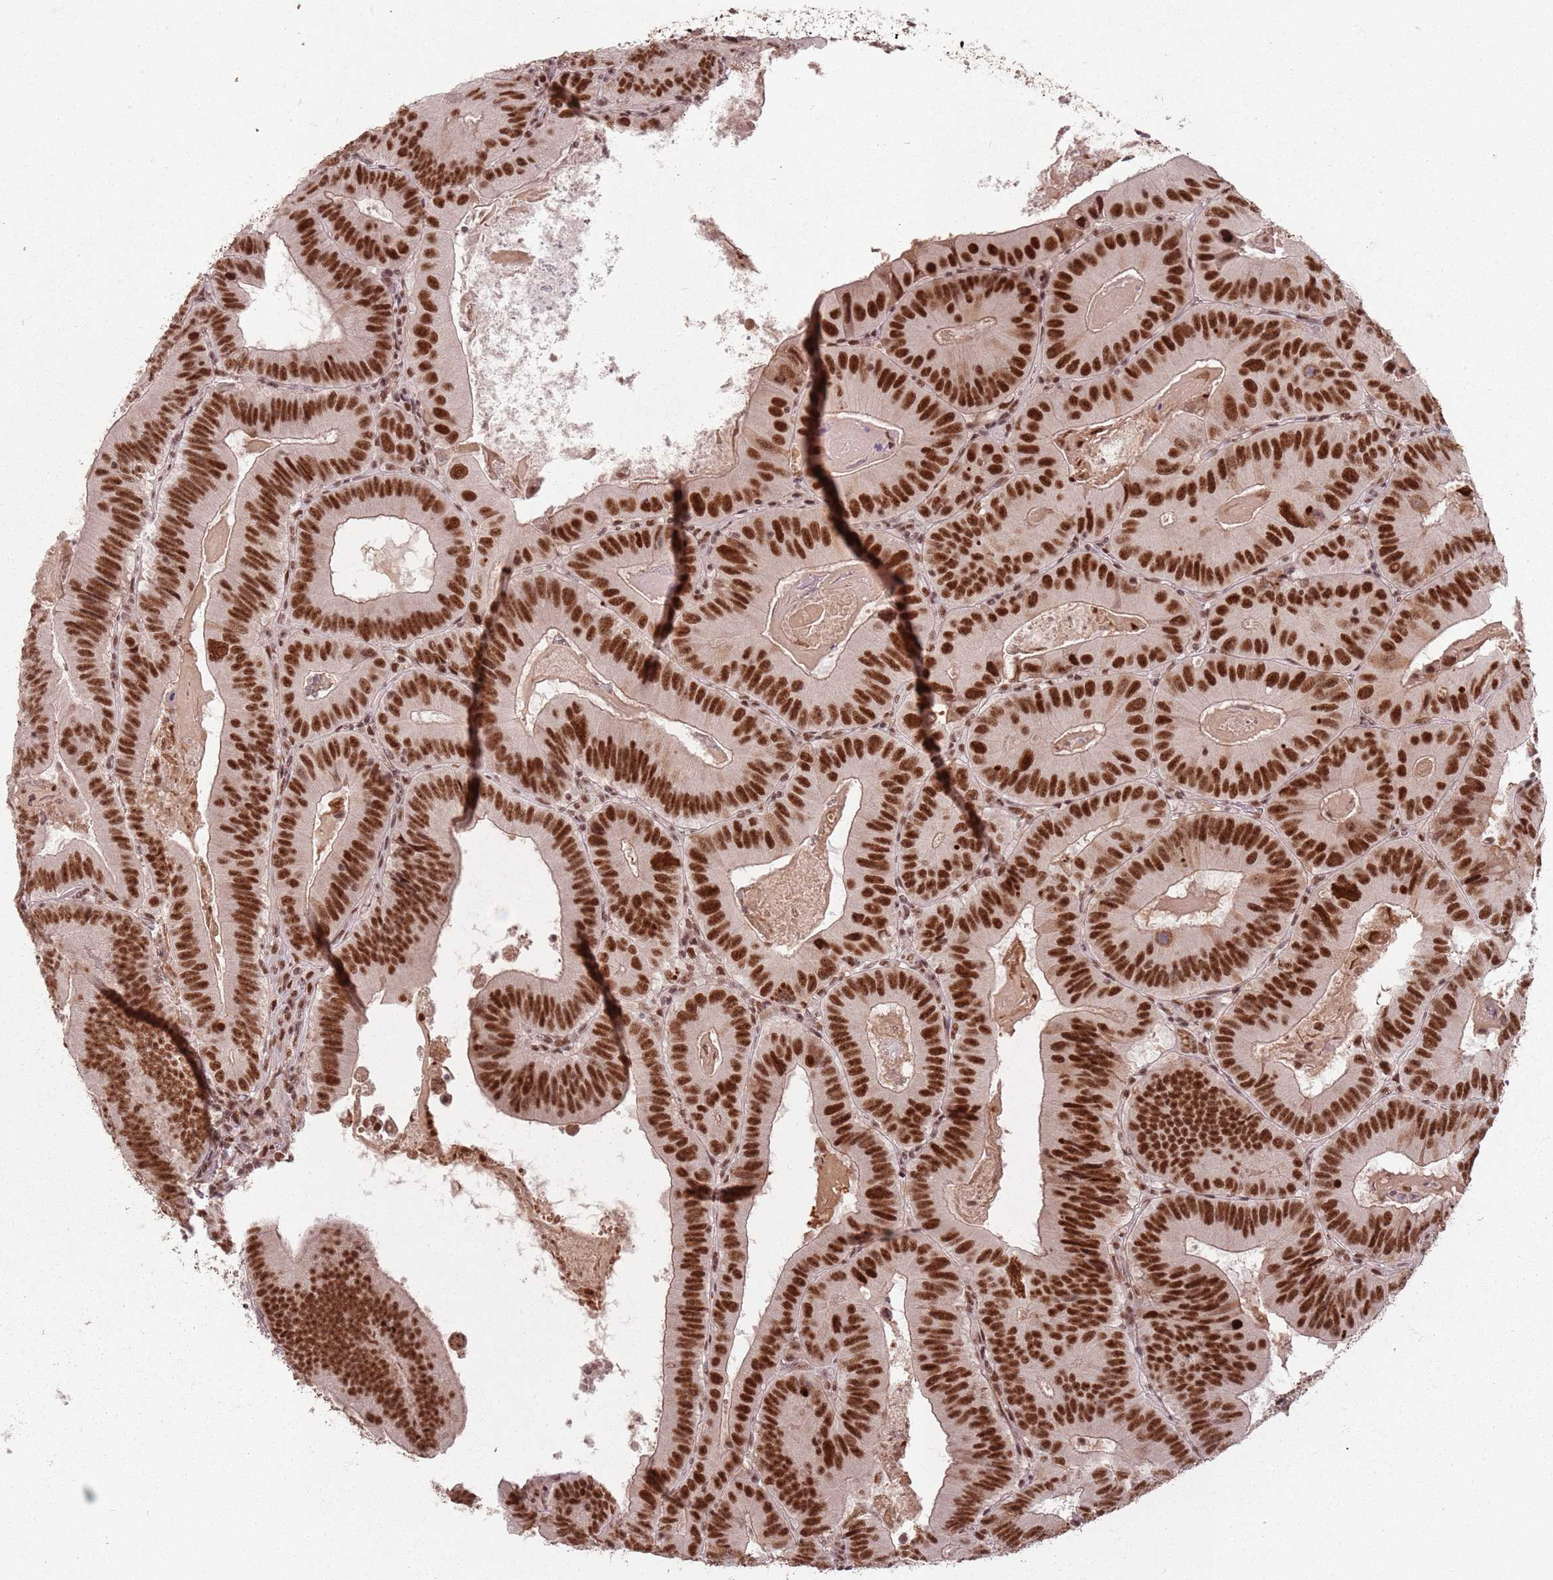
{"staining": {"intensity": "strong", "quantity": ">75%", "location": "nuclear"}, "tissue": "colorectal cancer", "cell_type": "Tumor cells", "image_type": "cancer", "snomed": [{"axis": "morphology", "description": "Adenocarcinoma, NOS"}, {"axis": "topography", "description": "Colon"}], "caption": "Immunohistochemical staining of colorectal cancer demonstrates high levels of strong nuclear protein expression in approximately >75% of tumor cells.", "gene": "NCBP1", "patient": {"sex": "female", "age": 86}}